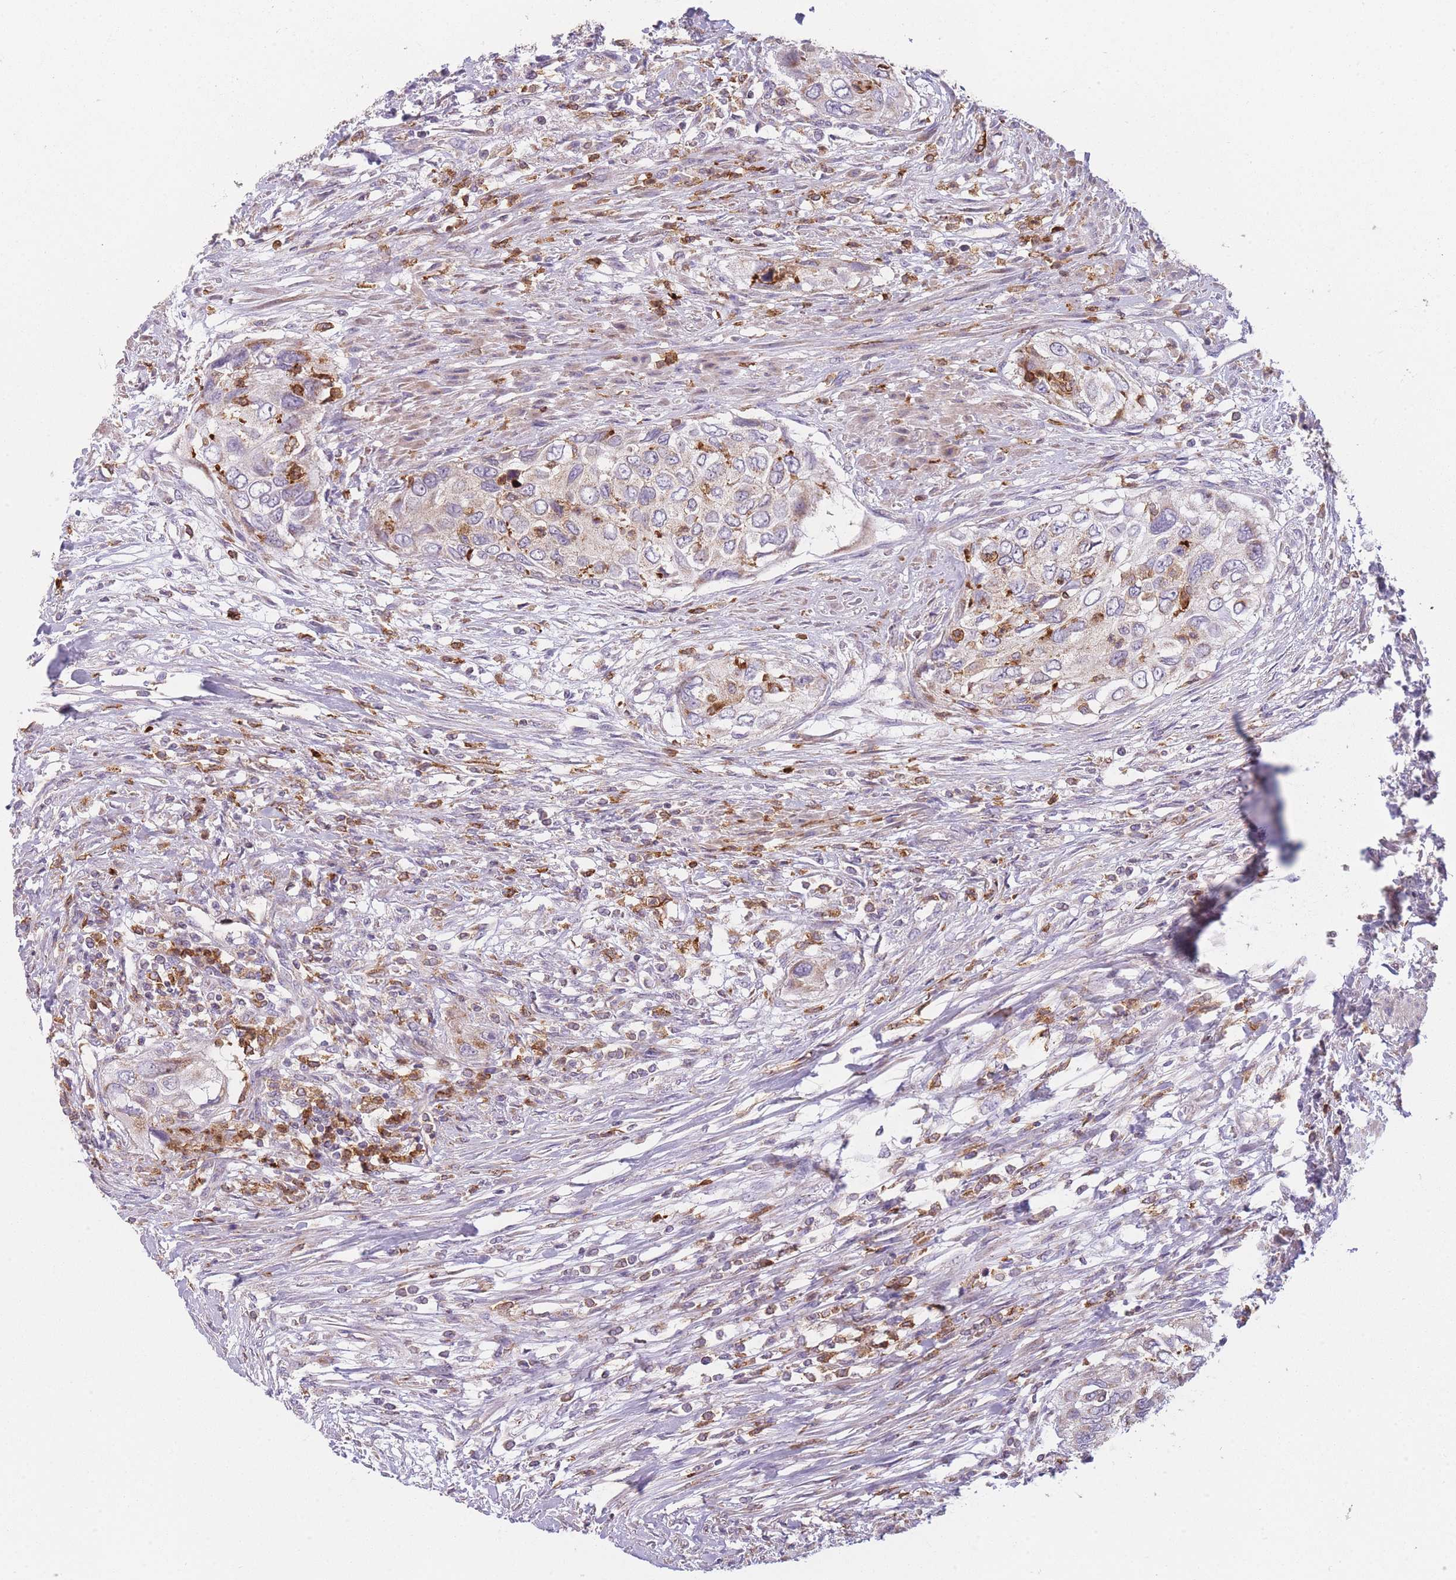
{"staining": {"intensity": "moderate", "quantity": "<25%", "location": "cytoplasmic/membranous"}, "tissue": "urothelial cancer", "cell_type": "Tumor cells", "image_type": "cancer", "snomed": [{"axis": "morphology", "description": "Urothelial carcinoma, High grade"}, {"axis": "topography", "description": "Urinary bladder"}], "caption": "IHC photomicrograph of human urothelial carcinoma (high-grade) stained for a protein (brown), which displays low levels of moderate cytoplasmic/membranous positivity in about <25% of tumor cells.", "gene": "PRAM1", "patient": {"sex": "female", "age": 60}}